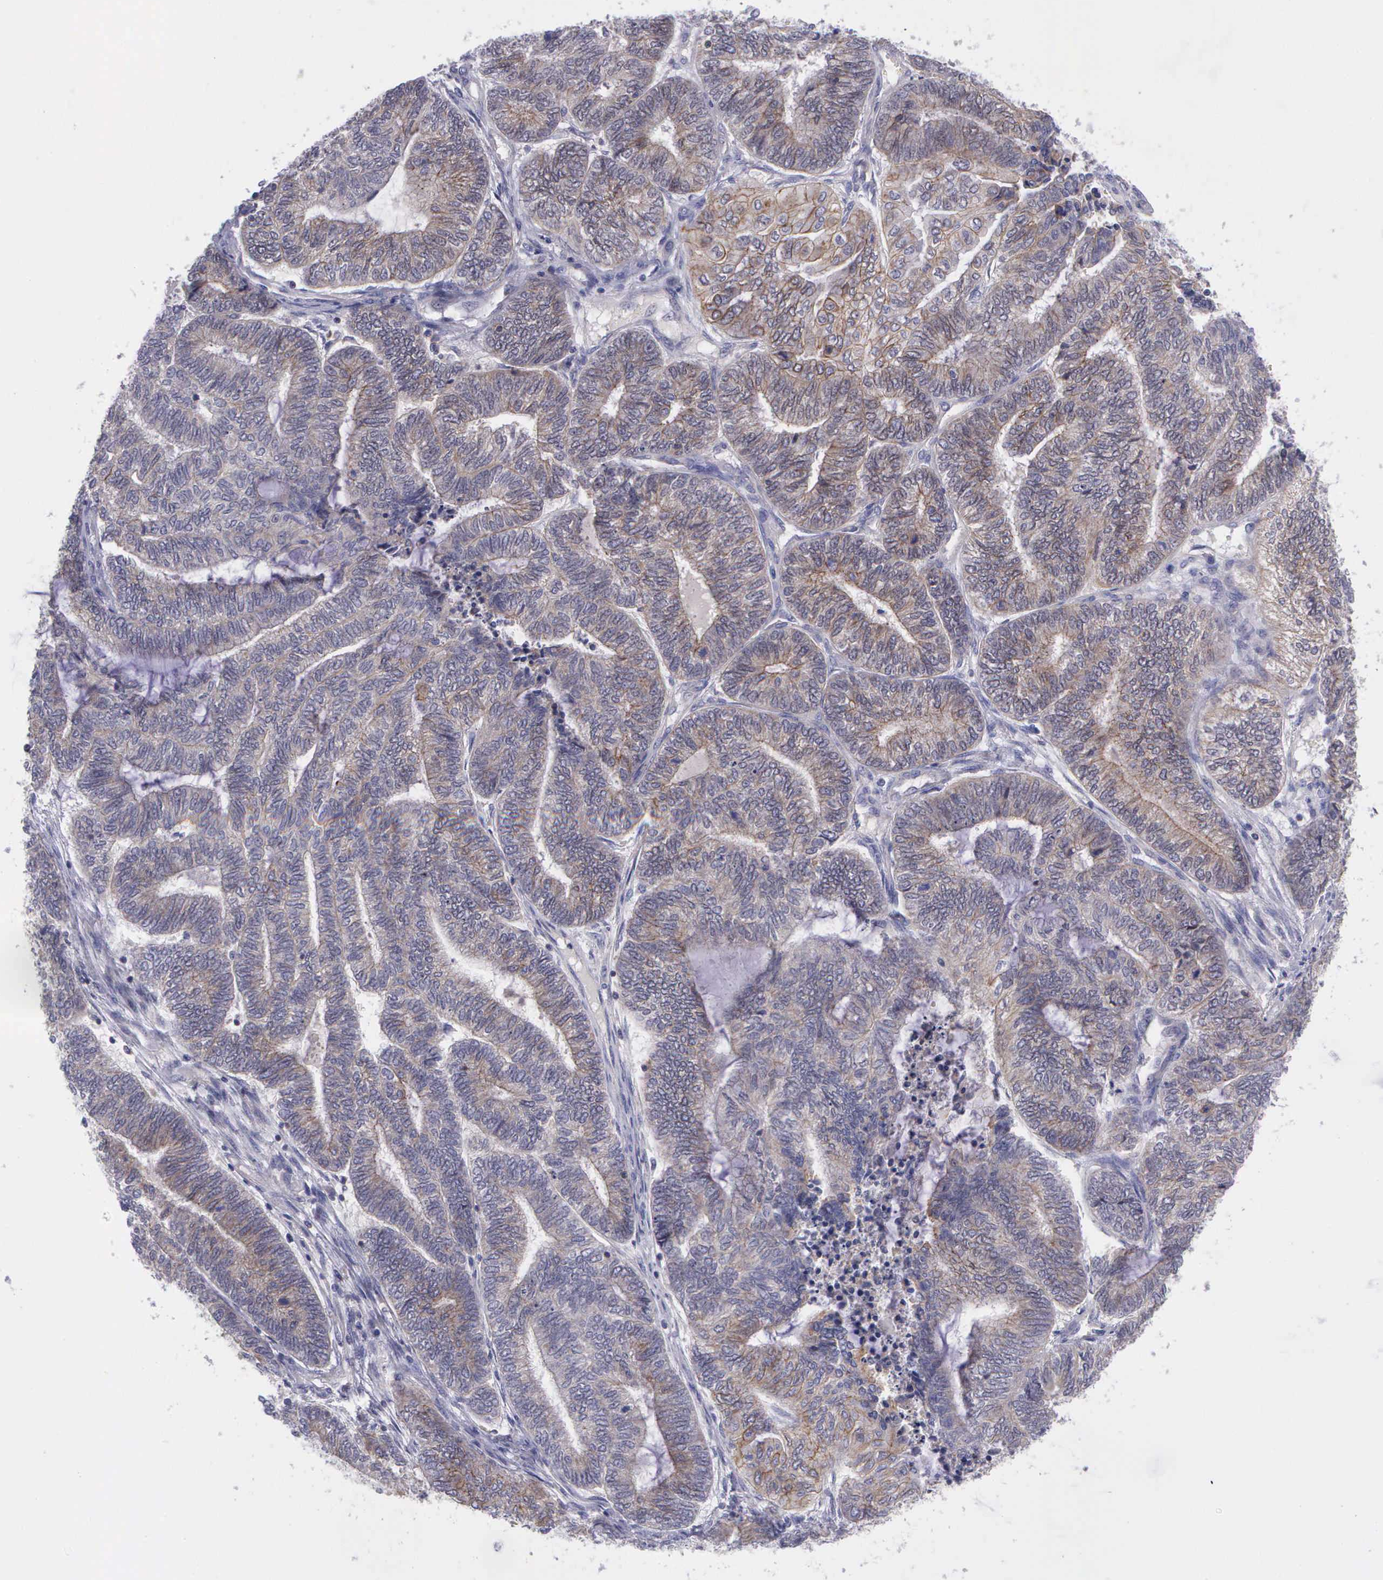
{"staining": {"intensity": "weak", "quantity": "25%-75%", "location": "cytoplasmic/membranous"}, "tissue": "endometrial cancer", "cell_type": "Tumor cells", "image_type": "cancer", "snomed": [{"axis": "morphology", "description": "Adenocarcinoma, NOS"}, {"axis": "topography", "description": "Uterus"}, {"axis": "topography", "description": "Endometrium"}], "caption": "The immunohistochemical stain labels weak cytoplasmic/membranous positivity in tumor cells of endometrial cancer (adenocarcinoma) tissue. (Stains: DAB in brown, nuclei in blue, Microscopy: brightfield microscopy at high magnification).", "gene": "MICAL3", "patient": {"sex": "female", "age": 70}}